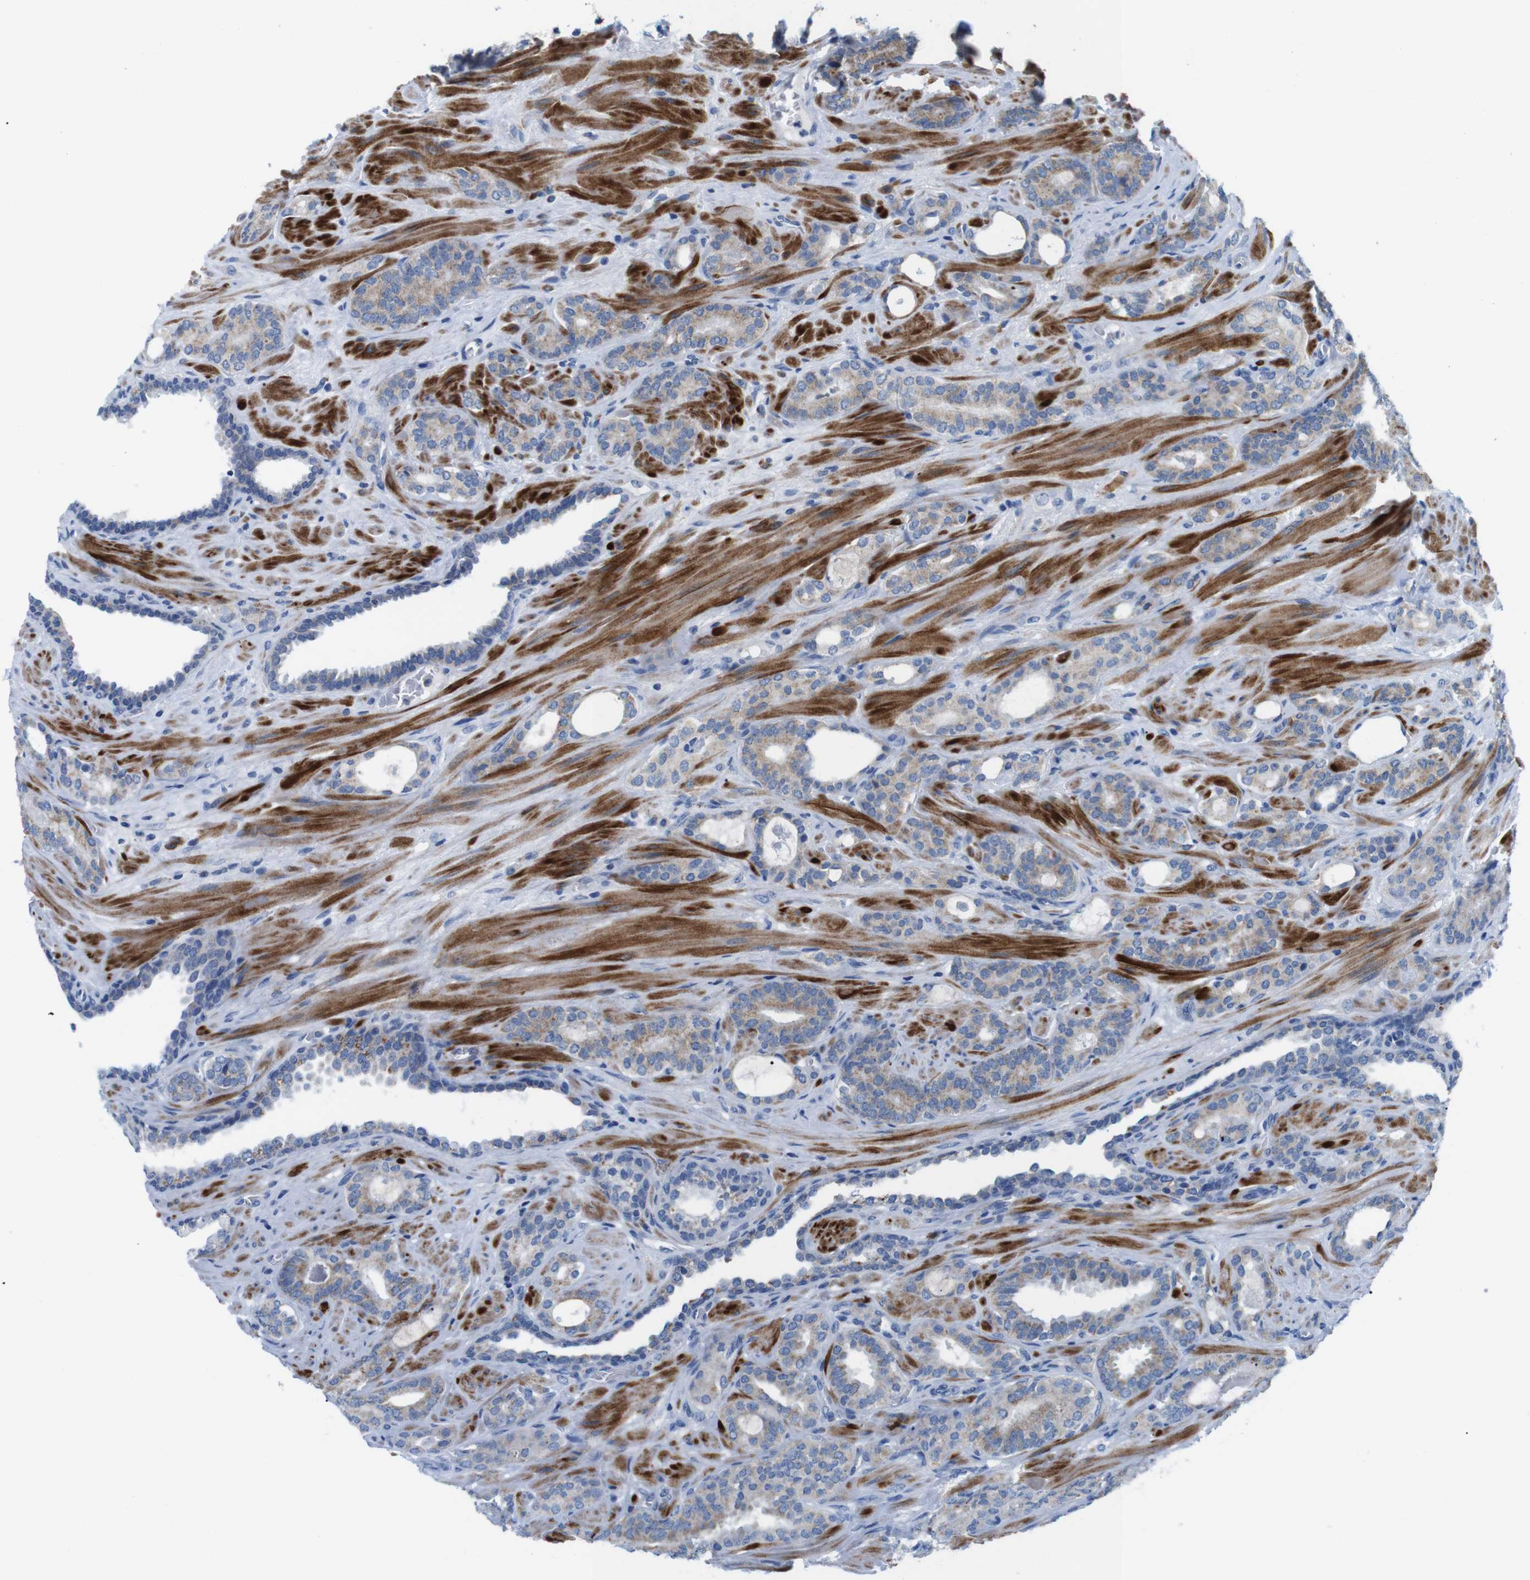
{"staining": {"intensity": "weak", "quantity": ">75%", "location": "cytoplasmic/membranous"}, "tissue": "prostate cancer", "cell_type": "Tumor cells", "image_type": "cancer", "snomed": [{"axis": "morphology", "description": "Adenocarcinoma, Low grade"}, {"axis": "topography", "description": "Prostate"}], "caption": "Approximately >75% of tumor cells in human prostate cancer reveal weak cytoplasmic/membranous protein staining as visualized by brown immunohistochemical staining.", "gene": "F2RL1", "patient": {"sex": "male", "age": 63}}